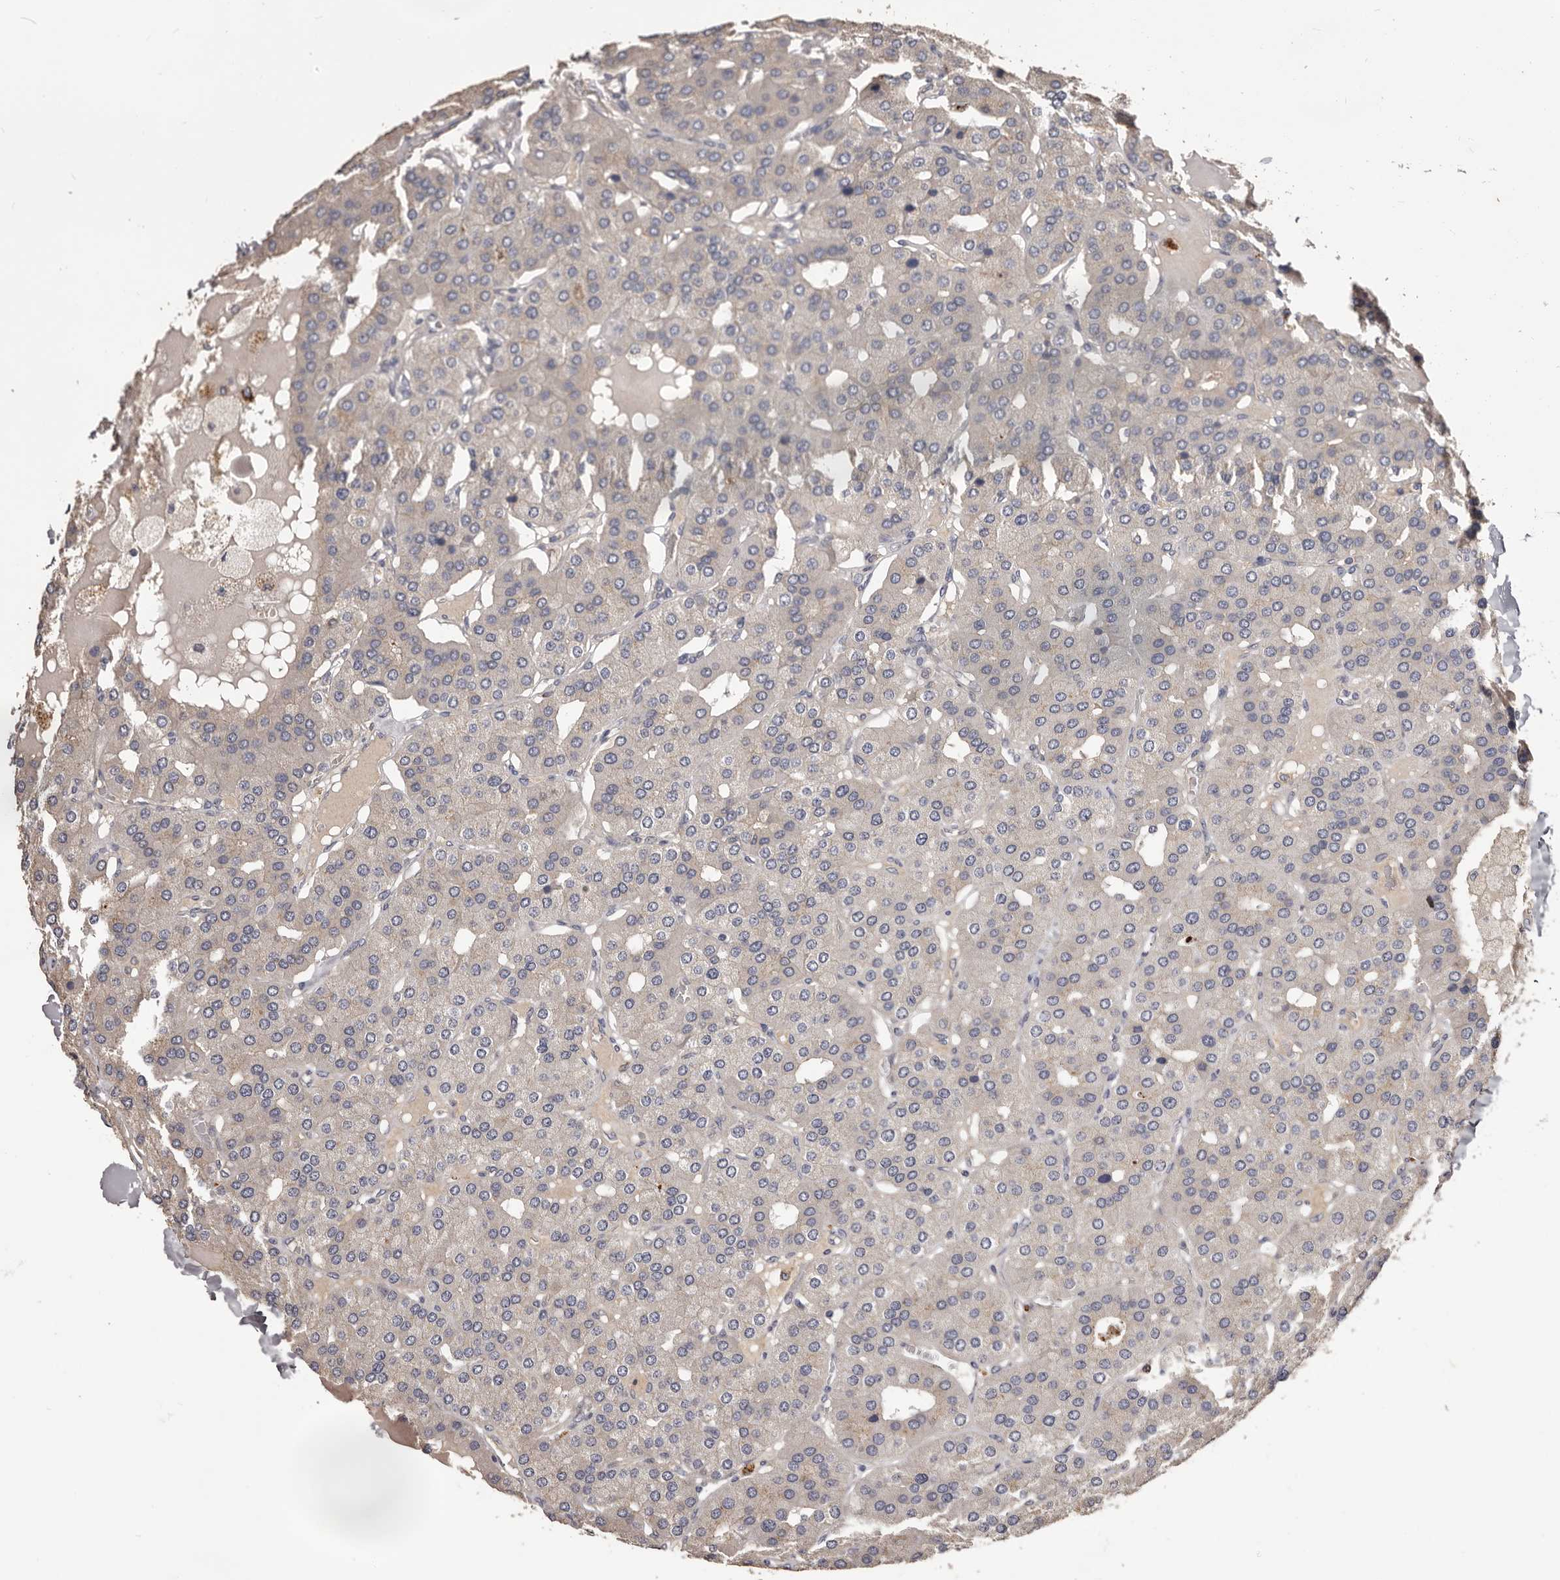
{"staining": {"intensity": "negative", "quantity": "none", "location": "none"}, "tissue": "parathyroid gland", "cell_type": "Glandular cells", "image_type": "normal", "snomed": [{"axis": "morphology", "description": "Normal tissue, NOS"}, {"axis": "morphology", "description": "Adenoma, NOS"}, {"axis": "topography", "description": "Parathyroid gland"}], "caption": "High magnification brightfield microscopy of normal parathyroid gland stained with DAB (brown) and counterstained with hematoxylin (blue): glandular cells show no significant positivity. (DAB IHC visualized using brightfield microscopy, high magnification).", "gene": "ETNK1", "patient": {"sex": "female", "age": 86}}